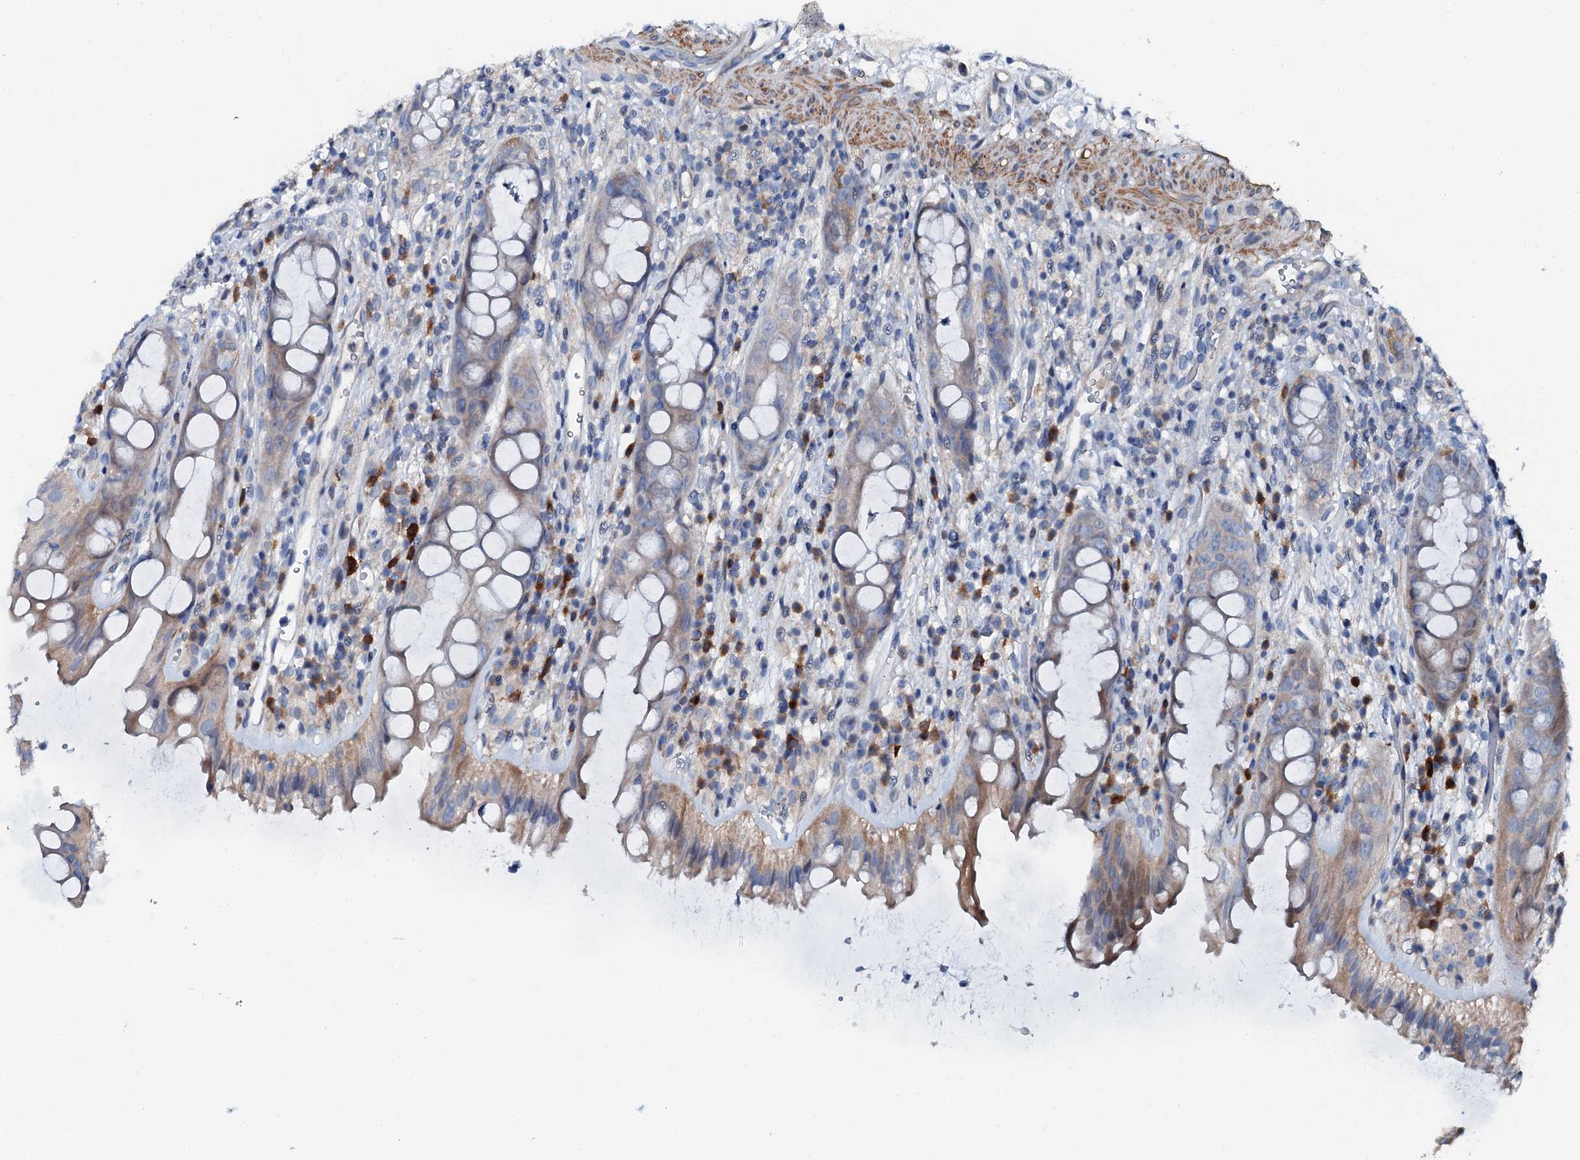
{"staining": {"intensity": "weak", "quantity": "25%-75%", "location": "cytoplasmic/membranous"}, "tissue": "rectum", "cell_type": "Glandular cells", "image_type": "normal", "snomed": [{"axis": "morphology", "description": "Normal tissue, NOS"}, {"axis": "topography", "description": "Rectum"}], "caption": "Immunohistochemical staining of unremarkable human rectum shows weak cytoplasmic/membranous protein positivity in approximately 25%-75% of glandular cells.", "gene": "GFOD2", "patient": {"sex": "female", "age": 57}}